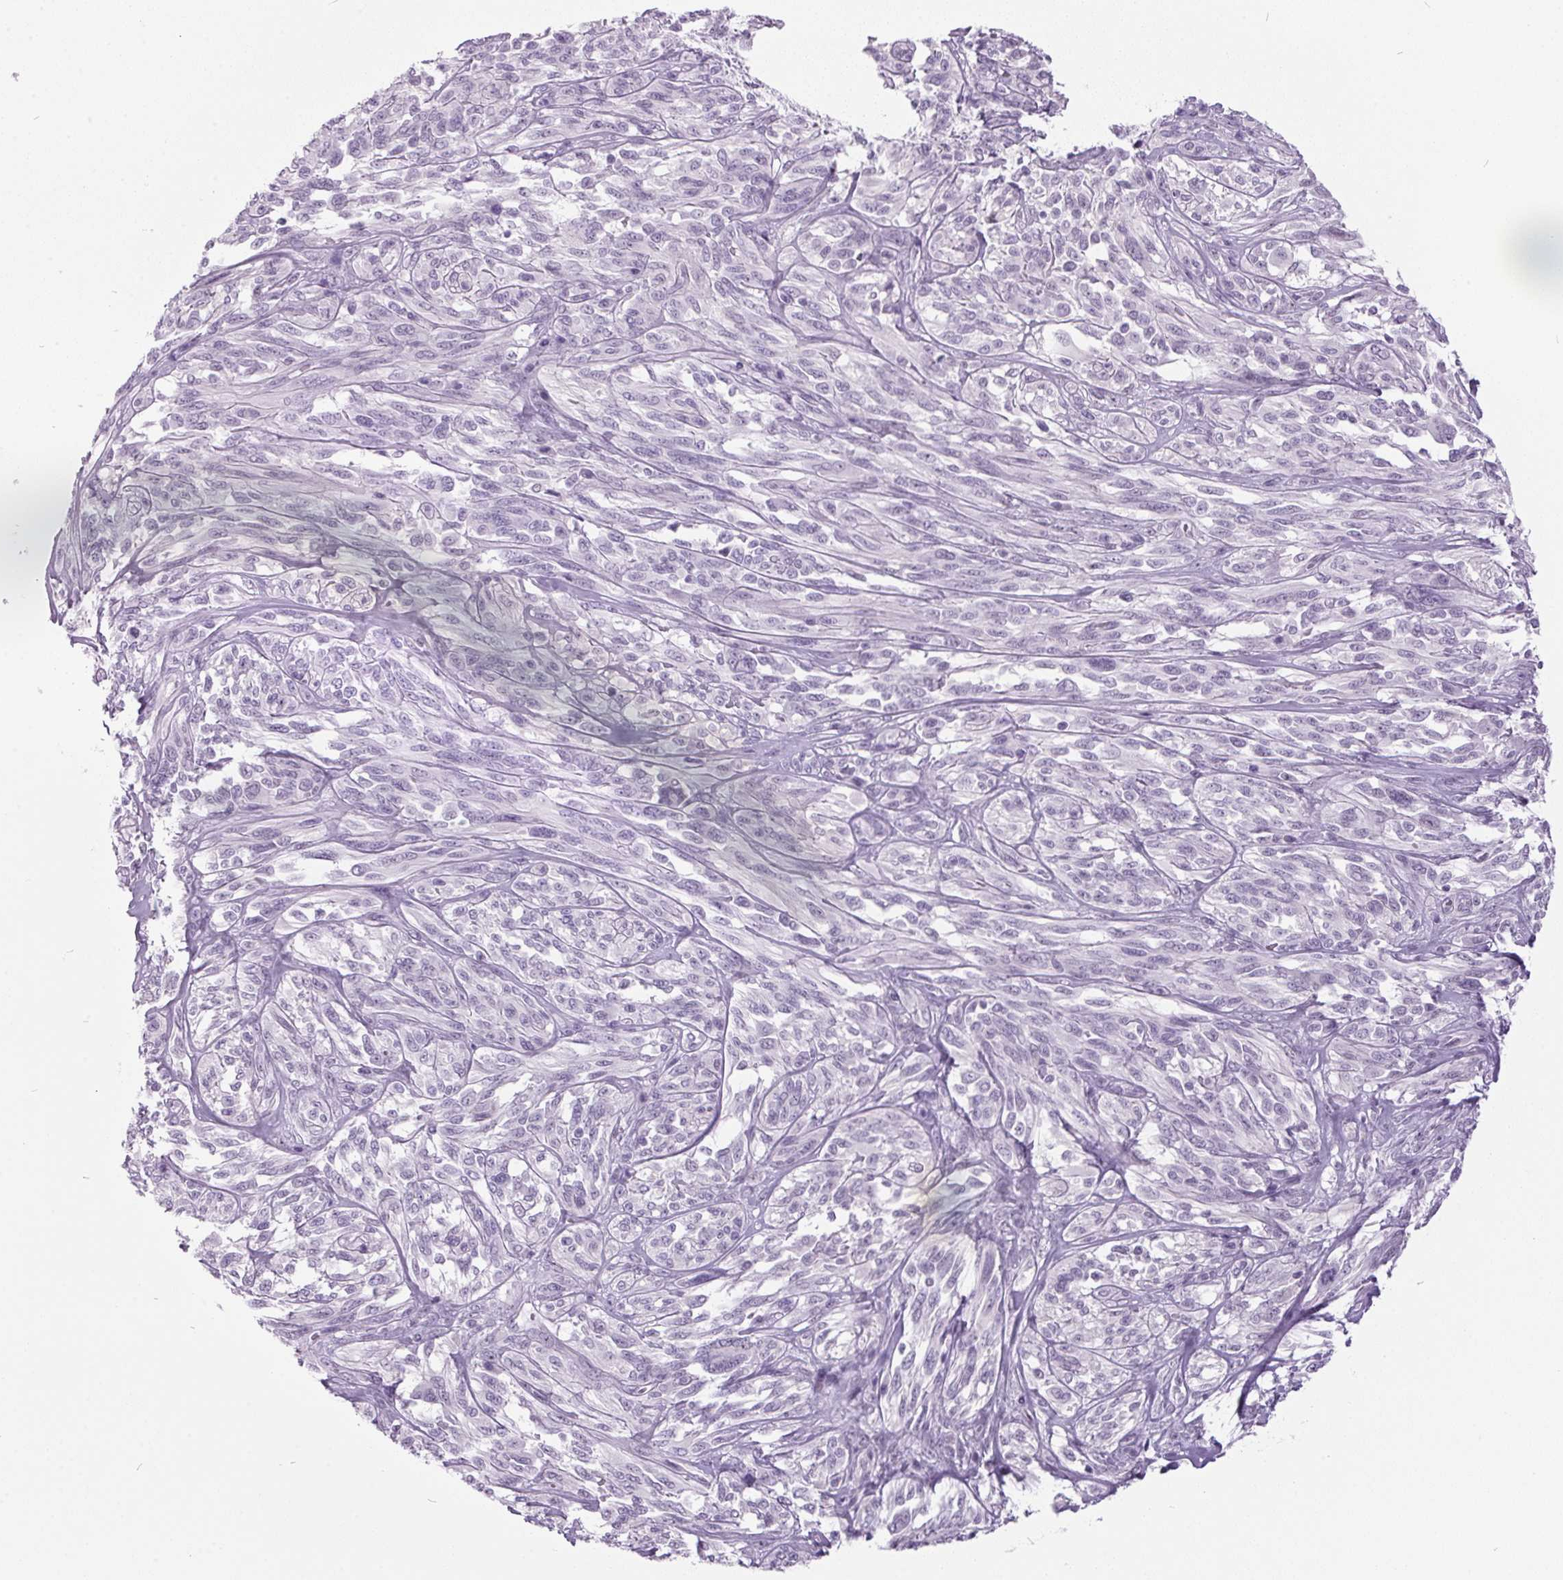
{"staining": {"intensity": "negative", "quantity": "none", "location": "none"}, "tissue": "melanoma", "cell_type": "Tumor cells", "image_type": "cancer", "snomed": [{"axis": "morphology", "description": "Malignant melanoma, NOS"}, {"axis": "topography", "description": "Skin"}], "caption": "An image of melanoma stained for a protein demonstrates no brown staining in tumor cells. Nuclei are stained in blue.", "gene": "ODAD2", "patient": {"sex": "female", "age": 91}}